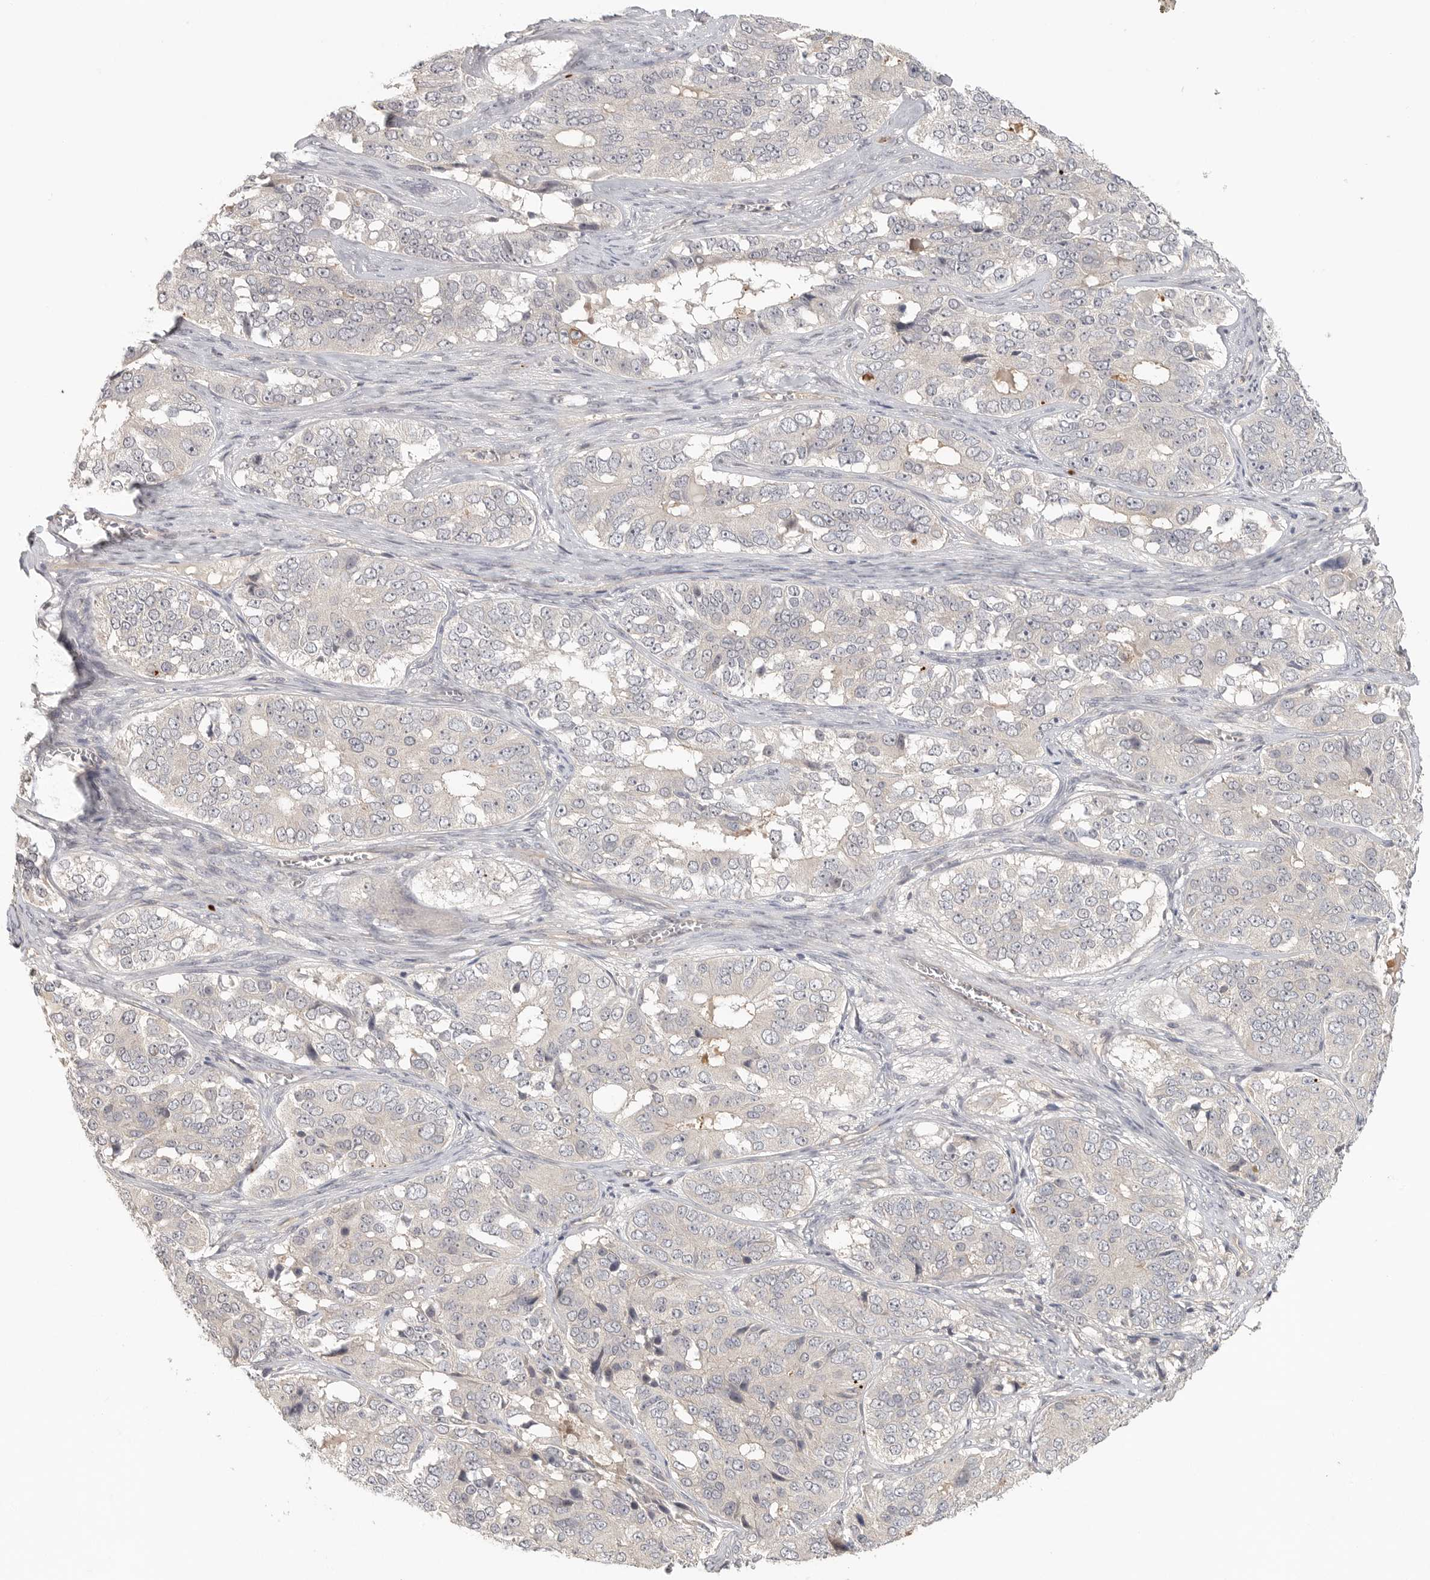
{"staining": {"intensity": "negative", "quantity": "none", "location": "none"}, "tissue": "ovarian cancer", "cell_type": "Tumor cells", "image_type": "cancer", "snomed": [{"axis": "morphology", "description": "Carcinoma, endometroid"}, {"axis": "topography", "description": "Ovary"}], "caption": "Tumor cells are negative for brown protein staining in endometroid carcinoma (ovarian).", "gene": "HDAC6", "patient": {"sex": "female", "age": 51}}